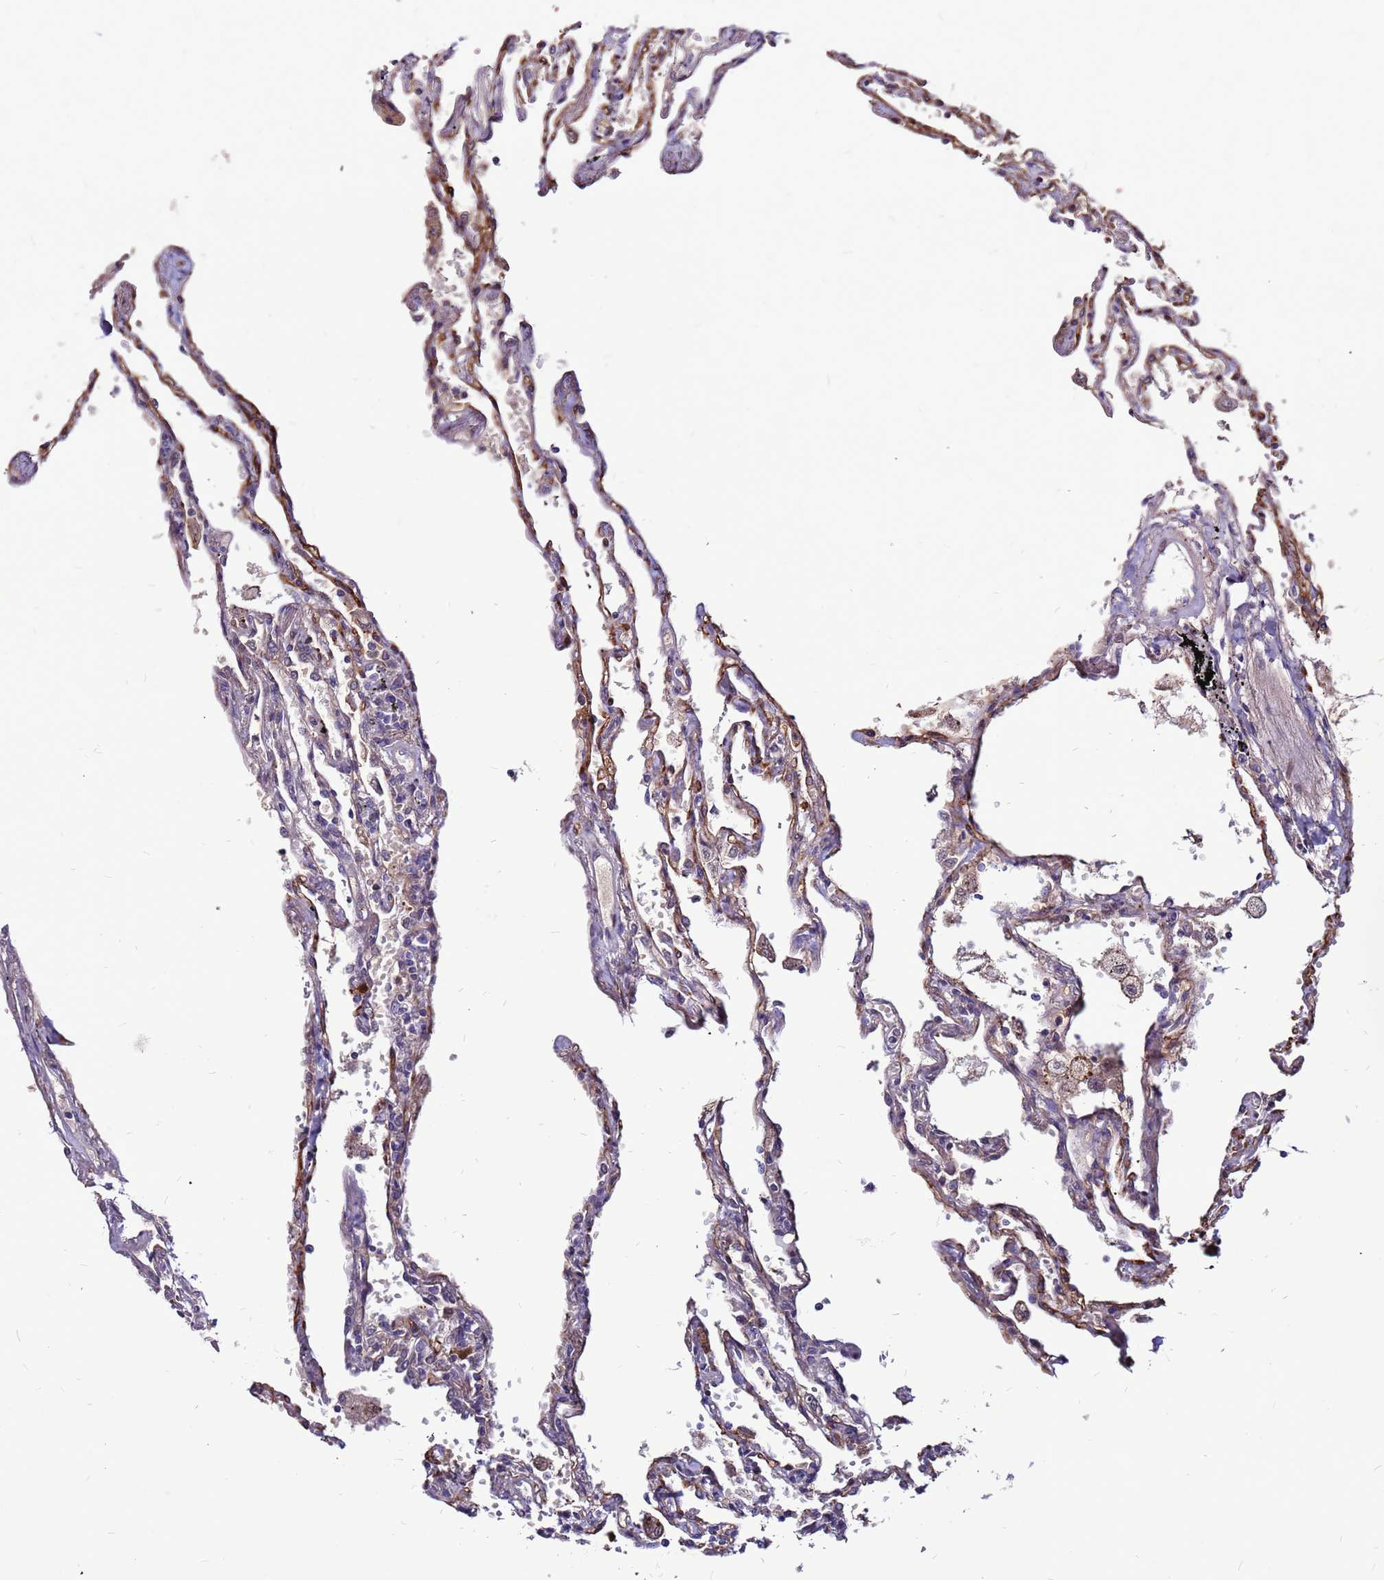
{"staining": {"intensity": "moderate", "quantity": "25%-75%", "location": "cytoplasmic/membranous"}, "tissue": "lung", "cell_type": "Alveolar cells", "image_type": "normal", "snomed": [{"axis": "morphology", "description": "Normal tissue, NOS"}, {"axis": "topography", "description": "Lung"}], "caption": "Protein analysis of benign lung reveals moderate cytoplasmic/membranous expression in approximately 25%-75% of alveolar cells.", "gene": "CCDC71", "patient": {"sex": "female", "age": 67}}